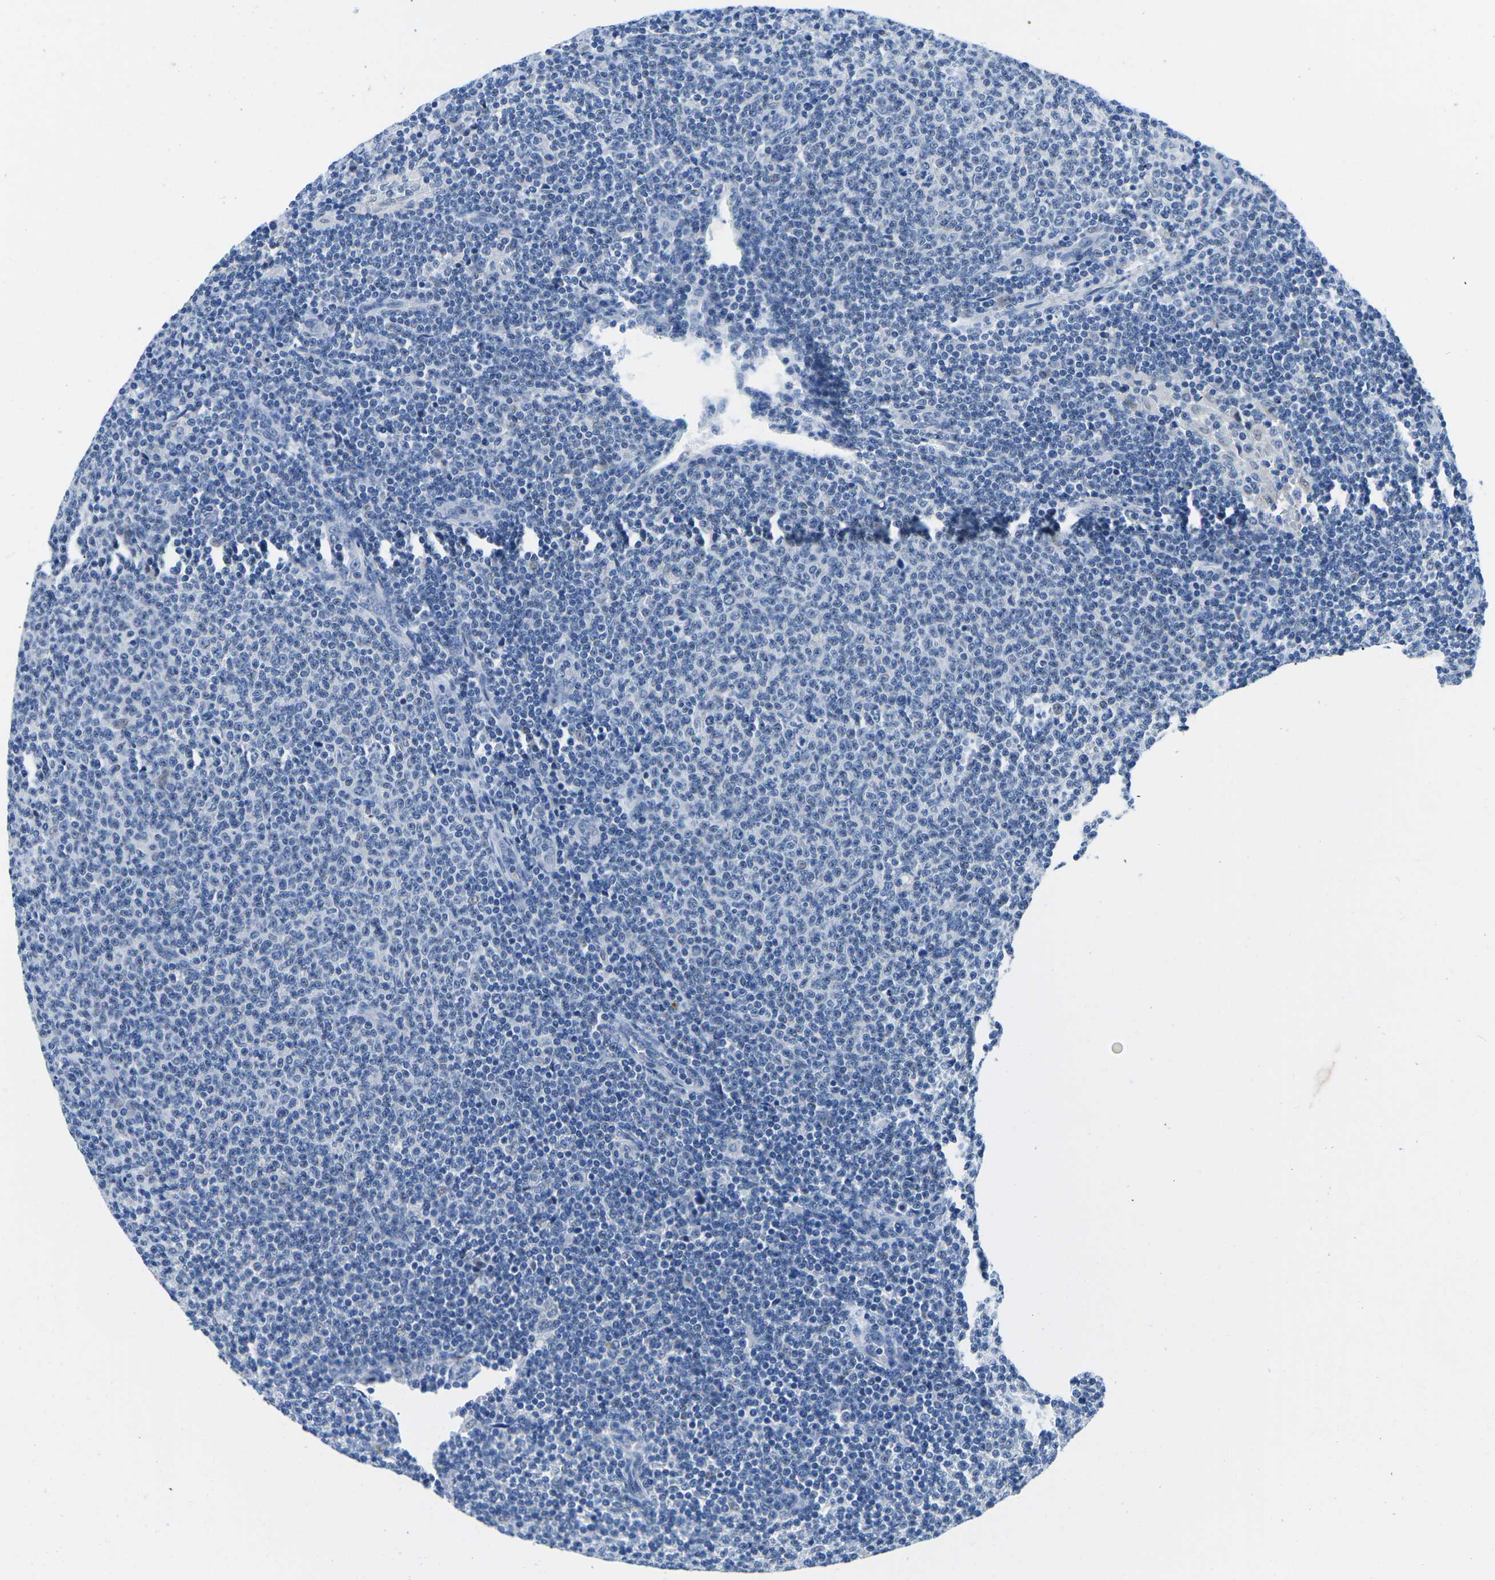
{"staining": {"intensity": "negative", "quantity": "none", "location": "none"}, "tissue": "lymphoma", "cell_type": "Tumor cells", "image_type": "cancer", "snomed": [{"axis": "morphology", "description": "Malignant lymphoma, non-Hodgkin's type, Low grade"}, {"axis": "topography", "description": "Lymph node"}], "caption": "High power microscopy image of an immunohistochemistry photomicrograph of low-grade malignant lymphoma, non-Hodgkin's type, revealing no significant expression in tumor cells.", "gene": "TM6SF1", "patient": {"sex": "male", "age": 66}}